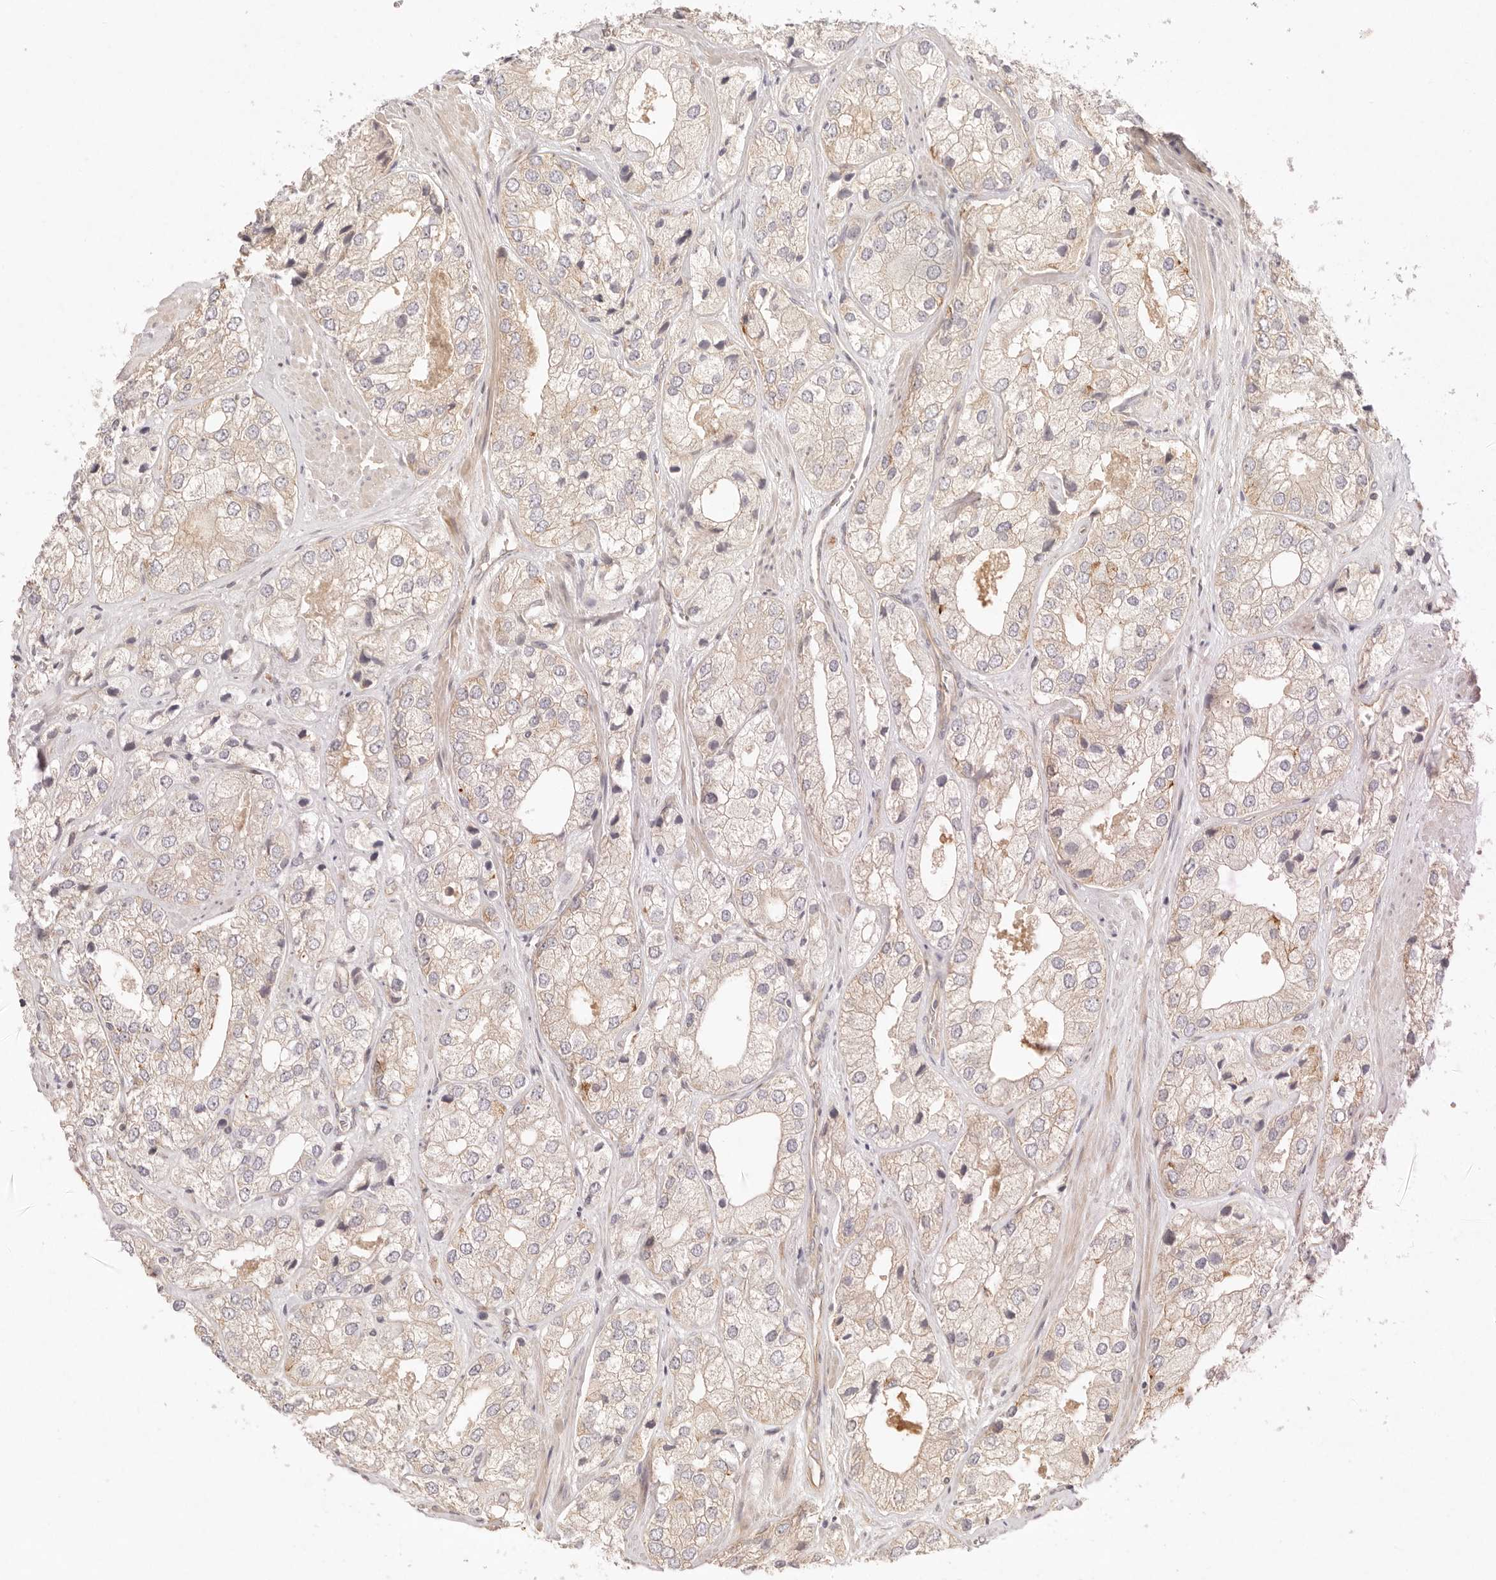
{"staining": {"intensity": "moderate", "quantity": "25%-75%", "location": "cytoplasmic/membranous"}, "tissue": "prostate cancer", "cell_type": "Tumor cells", "image_type": "cancer", "snomed": [{"axis": "morphology", "description": "Adenocarcinoma, High grade"}, {"axis": "topography", "description": "Prostate"}], "caption": "This micrograph shows immunohistochemistry staining of prostate adenocarcinoma (high-grade), with medium moderate cytoplasmic/membranous staining in about 25%-75% of tumor cells.", "gene": "PPP1R3B", "patient": {"sex": "male", "age": 50}}